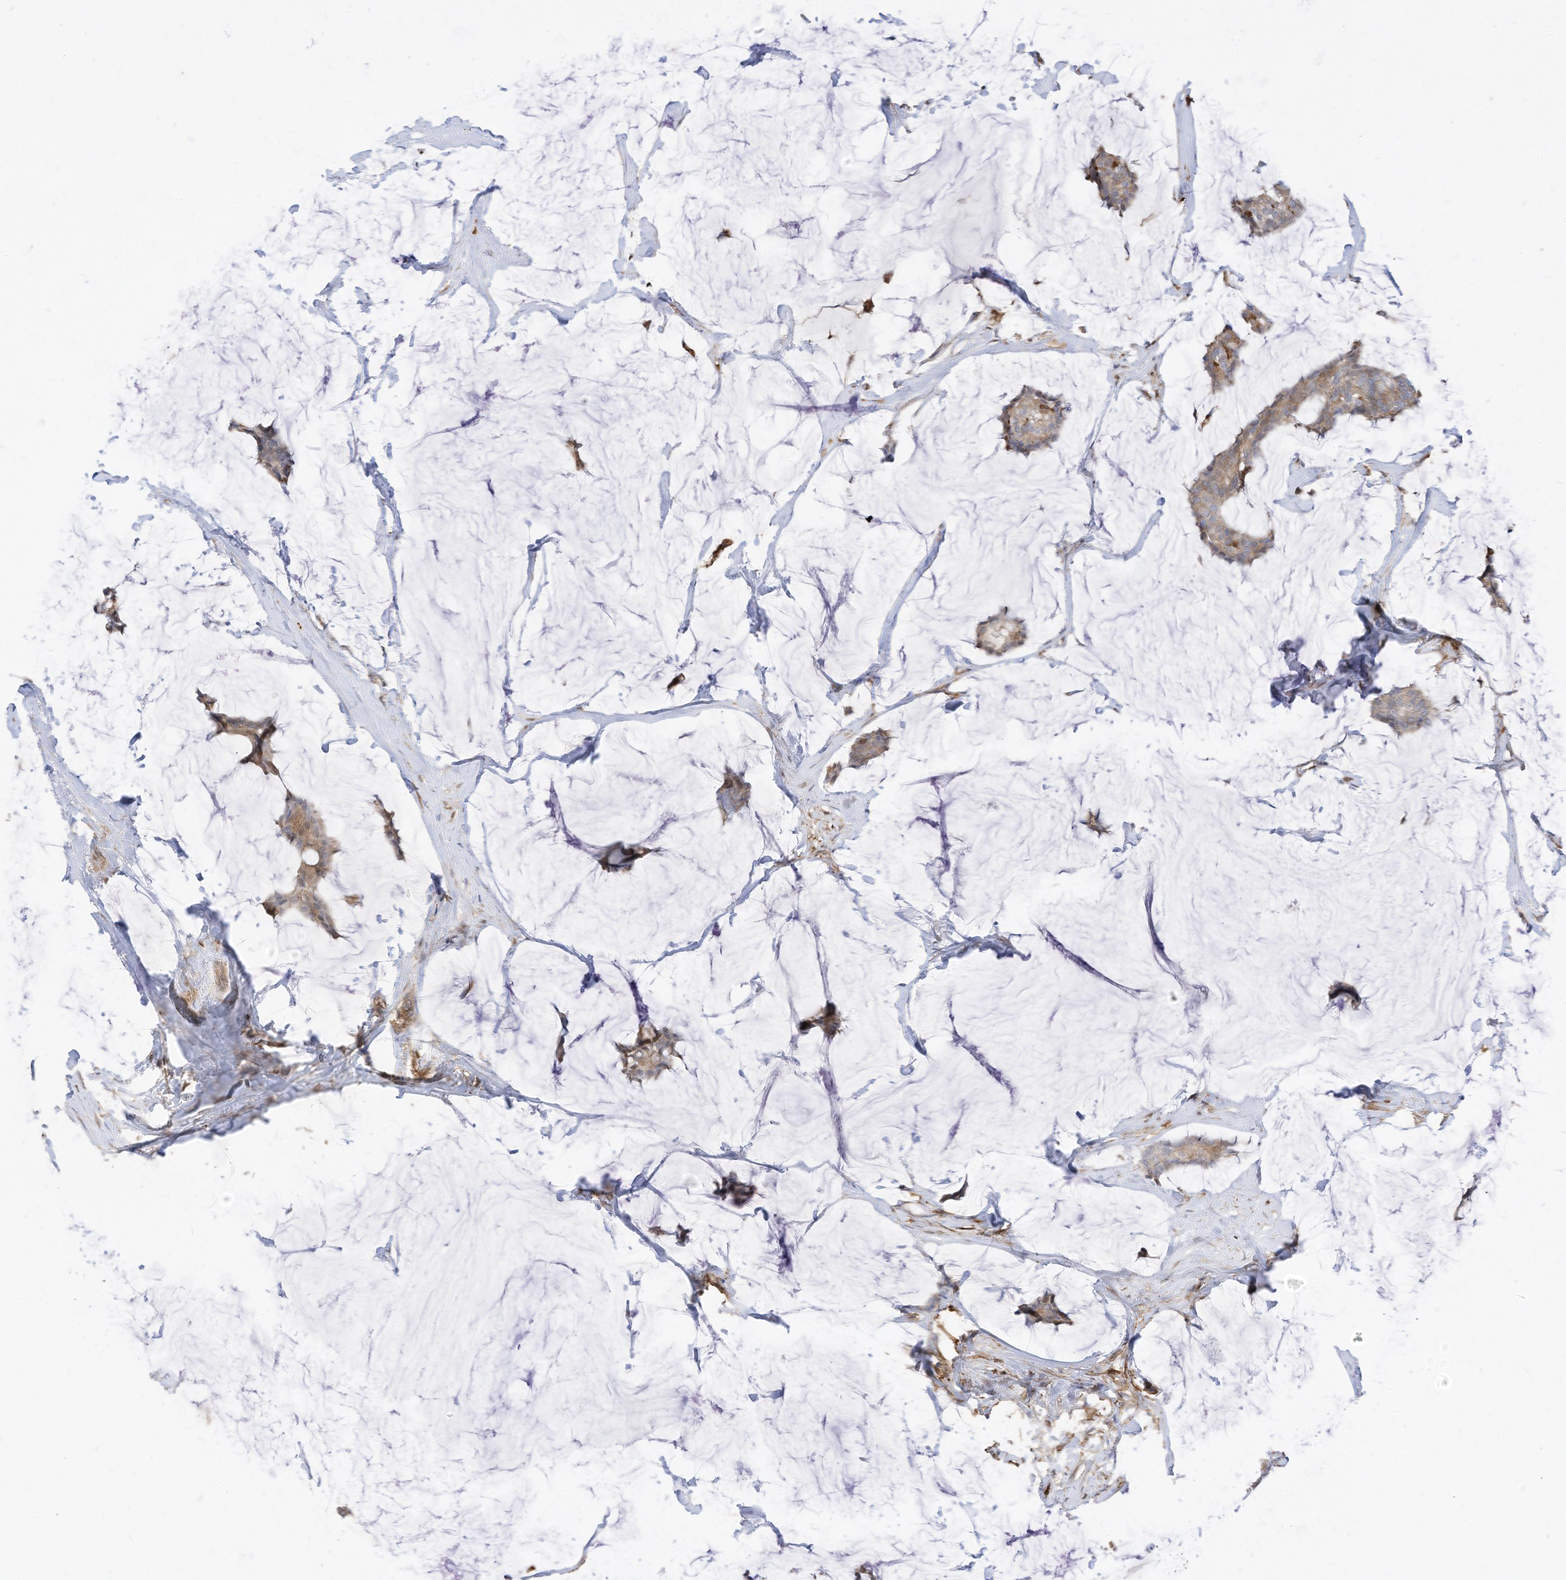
{"staining": {"intensity": "weak", "quantity": "25%-75%", "location": "cytoplasmic/membranous"}, "tissue": "breast cancer", "cell_type": "Tumor cells", "image_type": "cancer", "snomed": [{"axis": "morphology", "description": "Duct carcinoma"}, {"axis": "topography", "description": "Breast"}], "caption": "The immunohistochemical stain shows weak cytoplasmic/membranous expression in tumor cells of breast cancer (intraductal carcinoma) tissue. The protein of interest is shown in brown color, while the nuclei are stained blue.", "gene": "ATP13A1", "patient": {"sex": "female", "age": 93}}